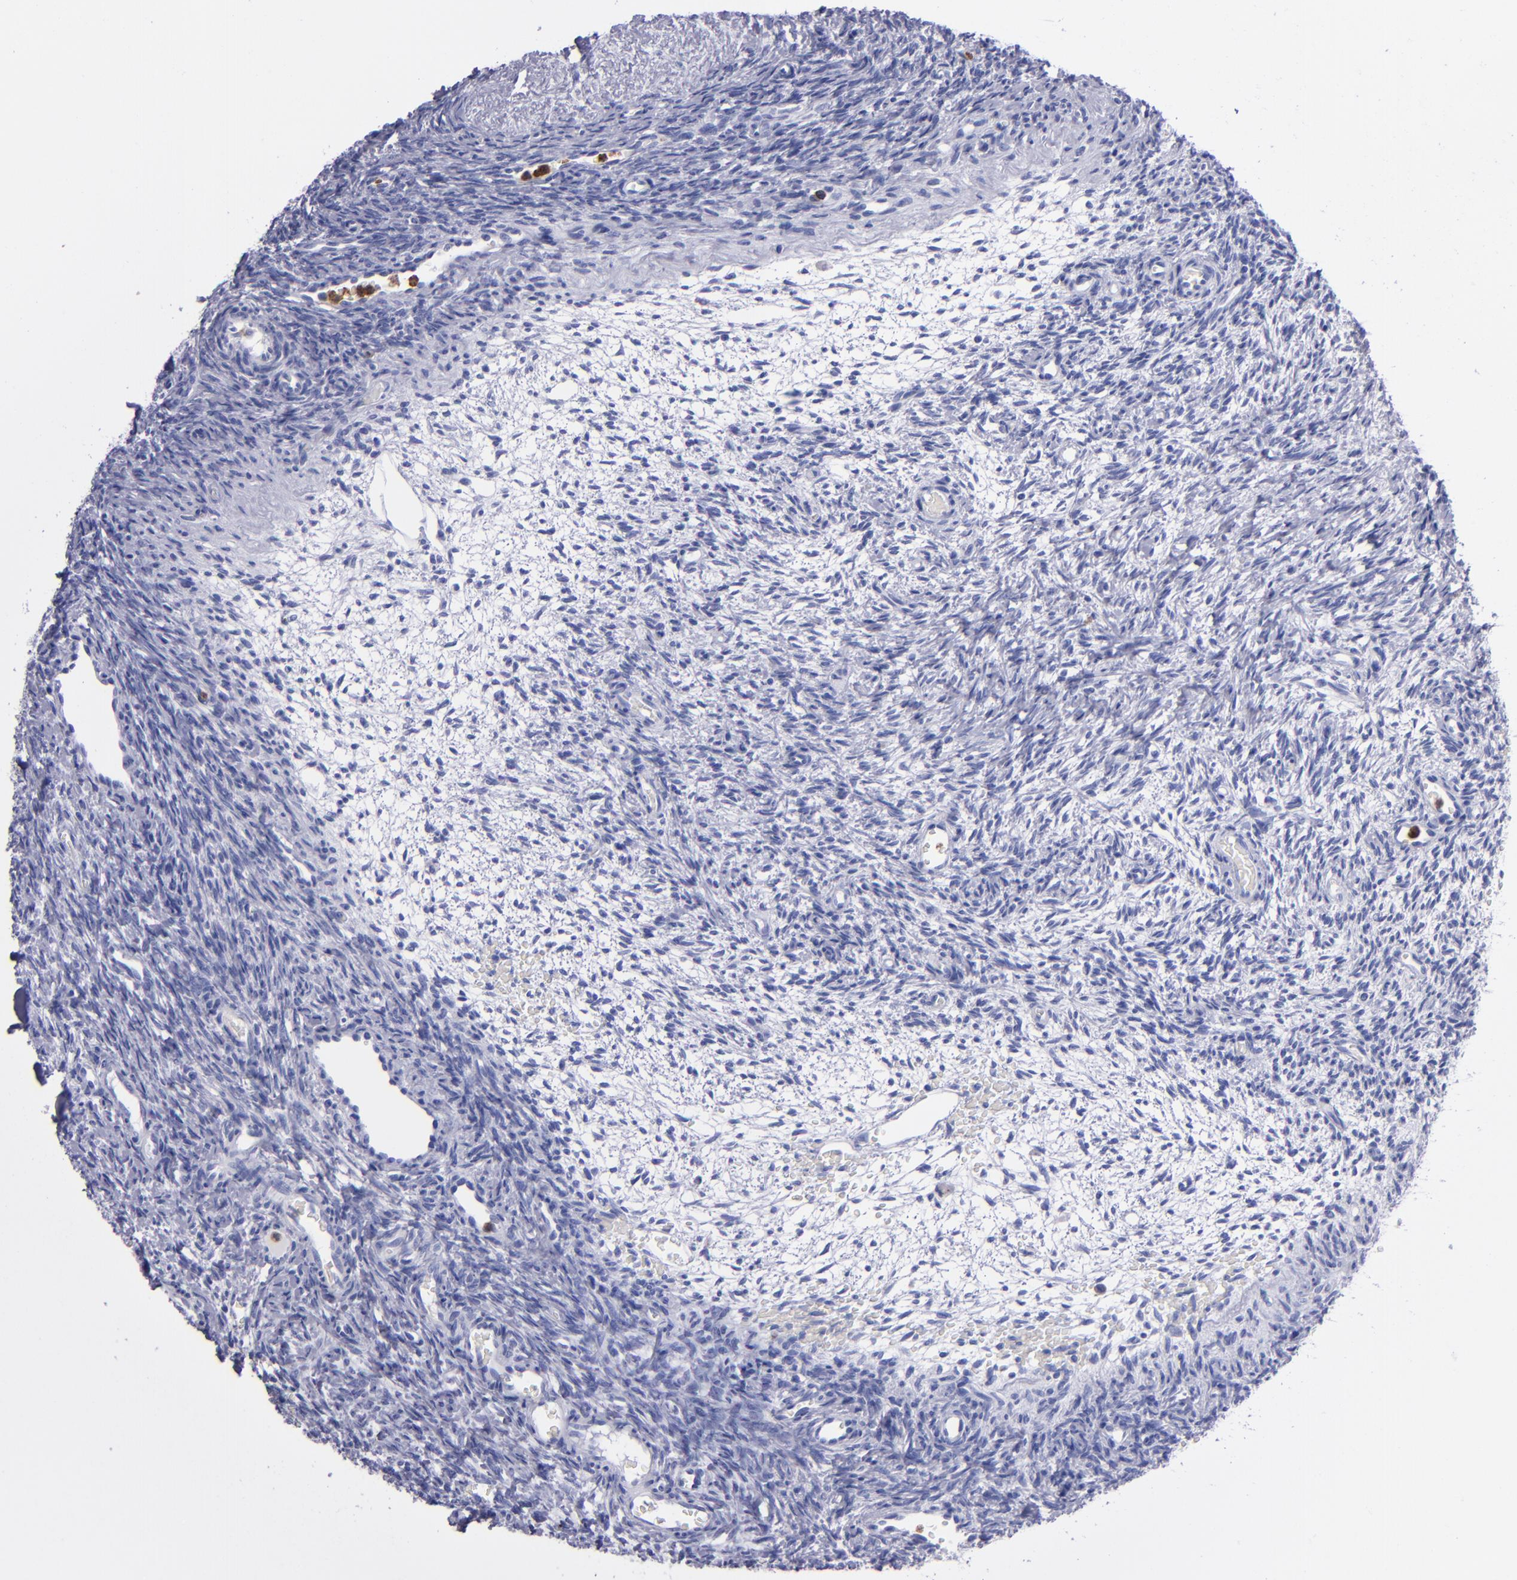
{"staining": {"intensity": "negative", "quantity": "none", "location": "none"}, "tissue": "ovary", "cell_type": "Ovarian stroma cells", "image_type": "normal", "snomed": [{"axis": "morphology", "description": "Normal tissue, NOS"}, {"axis": "topography", "description": "Ovary"}], "caption": "Ovarian stroma cells are negative for protein expression in unremarkable human ovary. Brightfield microscopy of immunohistochemistry (IHC) stained with DAB (3,3'-diaminobenzidine) (brown) and hematoxylin (blue), captured at high magnification.", "gene": "CR1", "patient": {"sex": "female", "age": 39}}